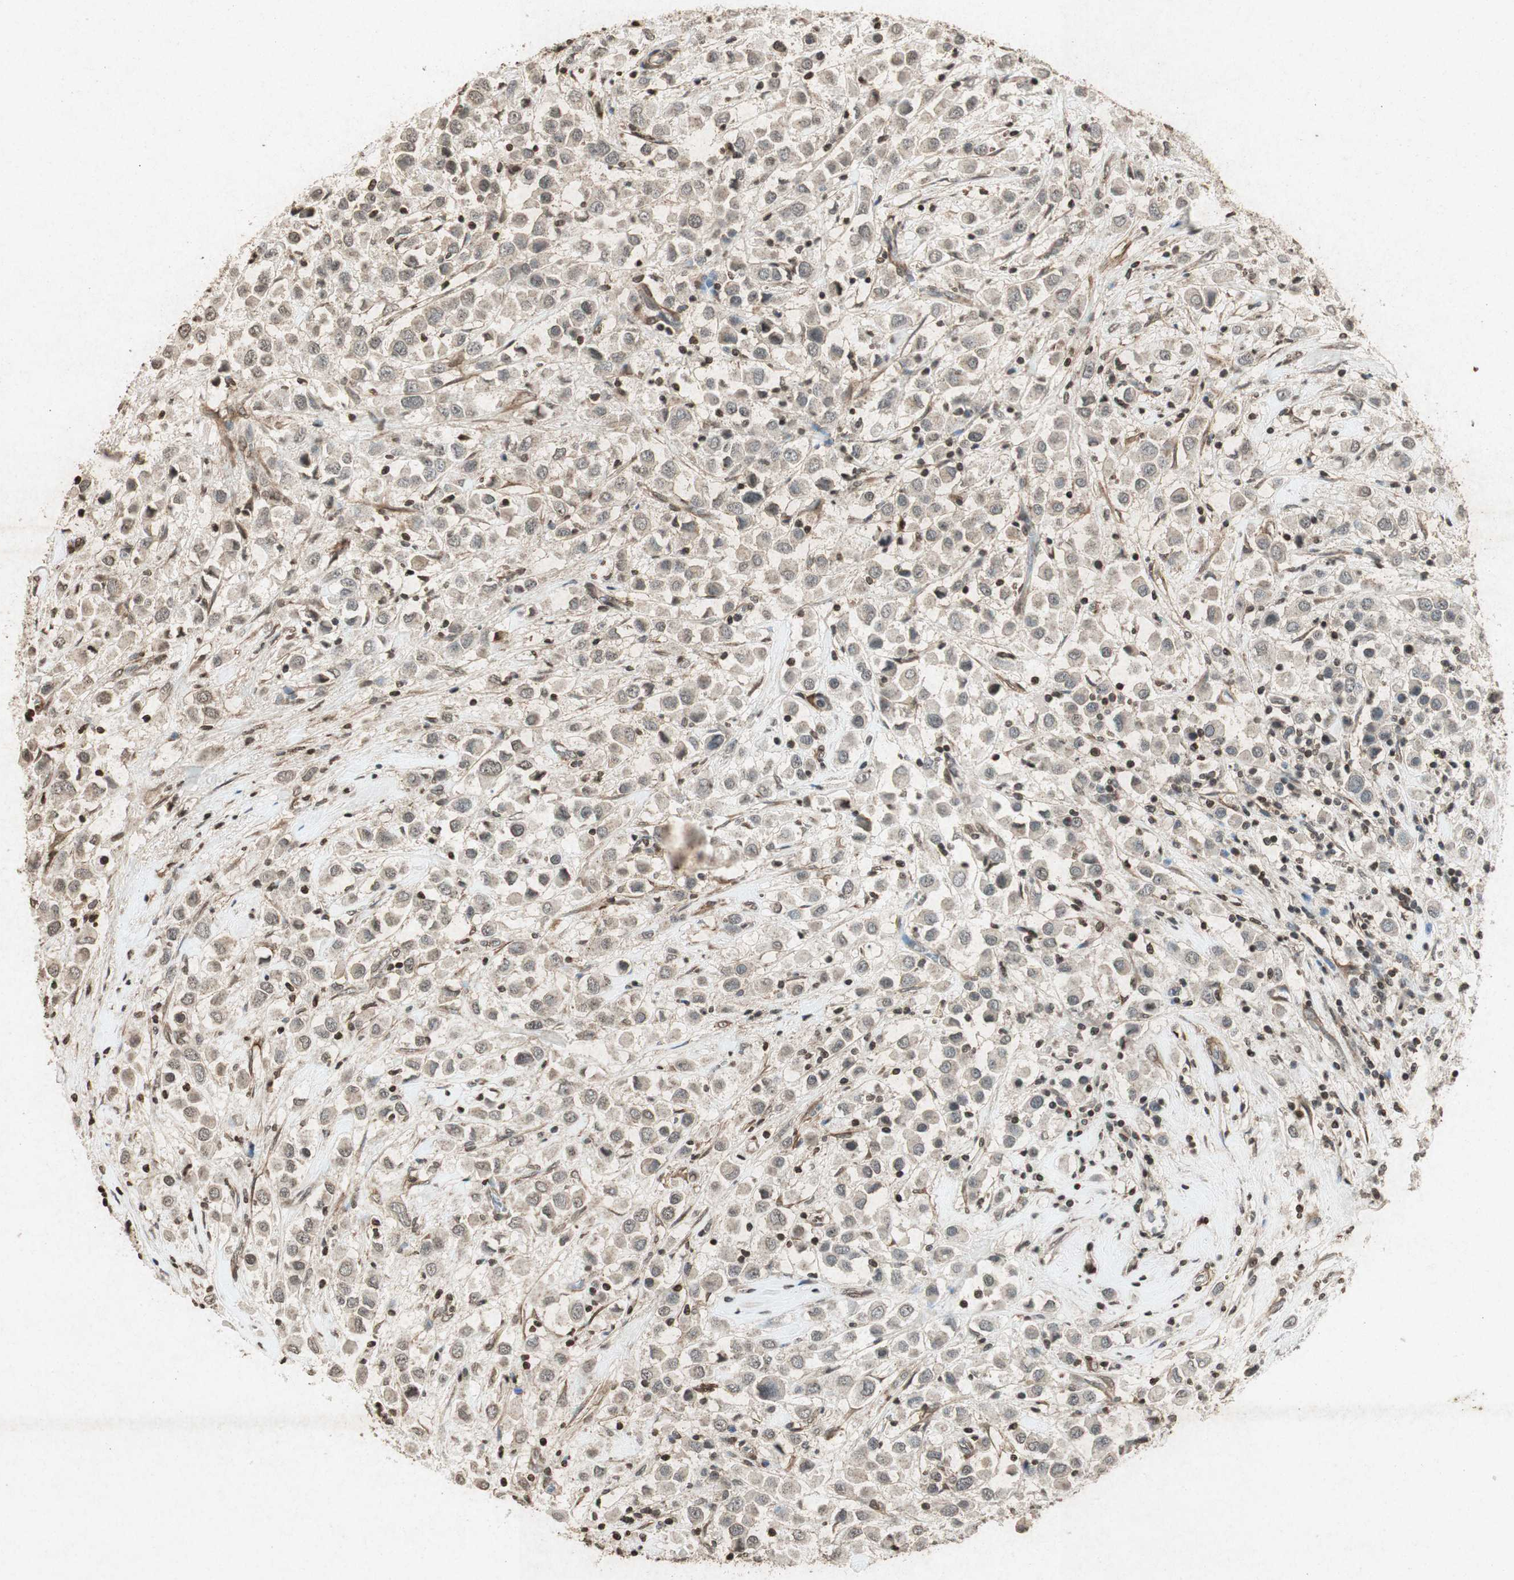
{"staining": {"intensity": "weak", "quantity": ">75%", "location": "cytoplasmic/membranous,nuclear"}, "tissue": "breast cancer", "cell_type": "Tumor cells", "image_type": "cancer", "snomed": [{"axis": "morphology", "description": "Duct carcinoma"}, {"axis": "topography", "description": "Breast"}], "caption": "A high-resolution histopathology image shows immunohistochemistry (IHC) staining of intraductal carcinoma (breast), which demonstrates weak cytoplasmic/membranous and nuclear expression in about >75% of tumor cells.", "gene": "PRKG1", "patient": {"sex": "female", "age": 61}}